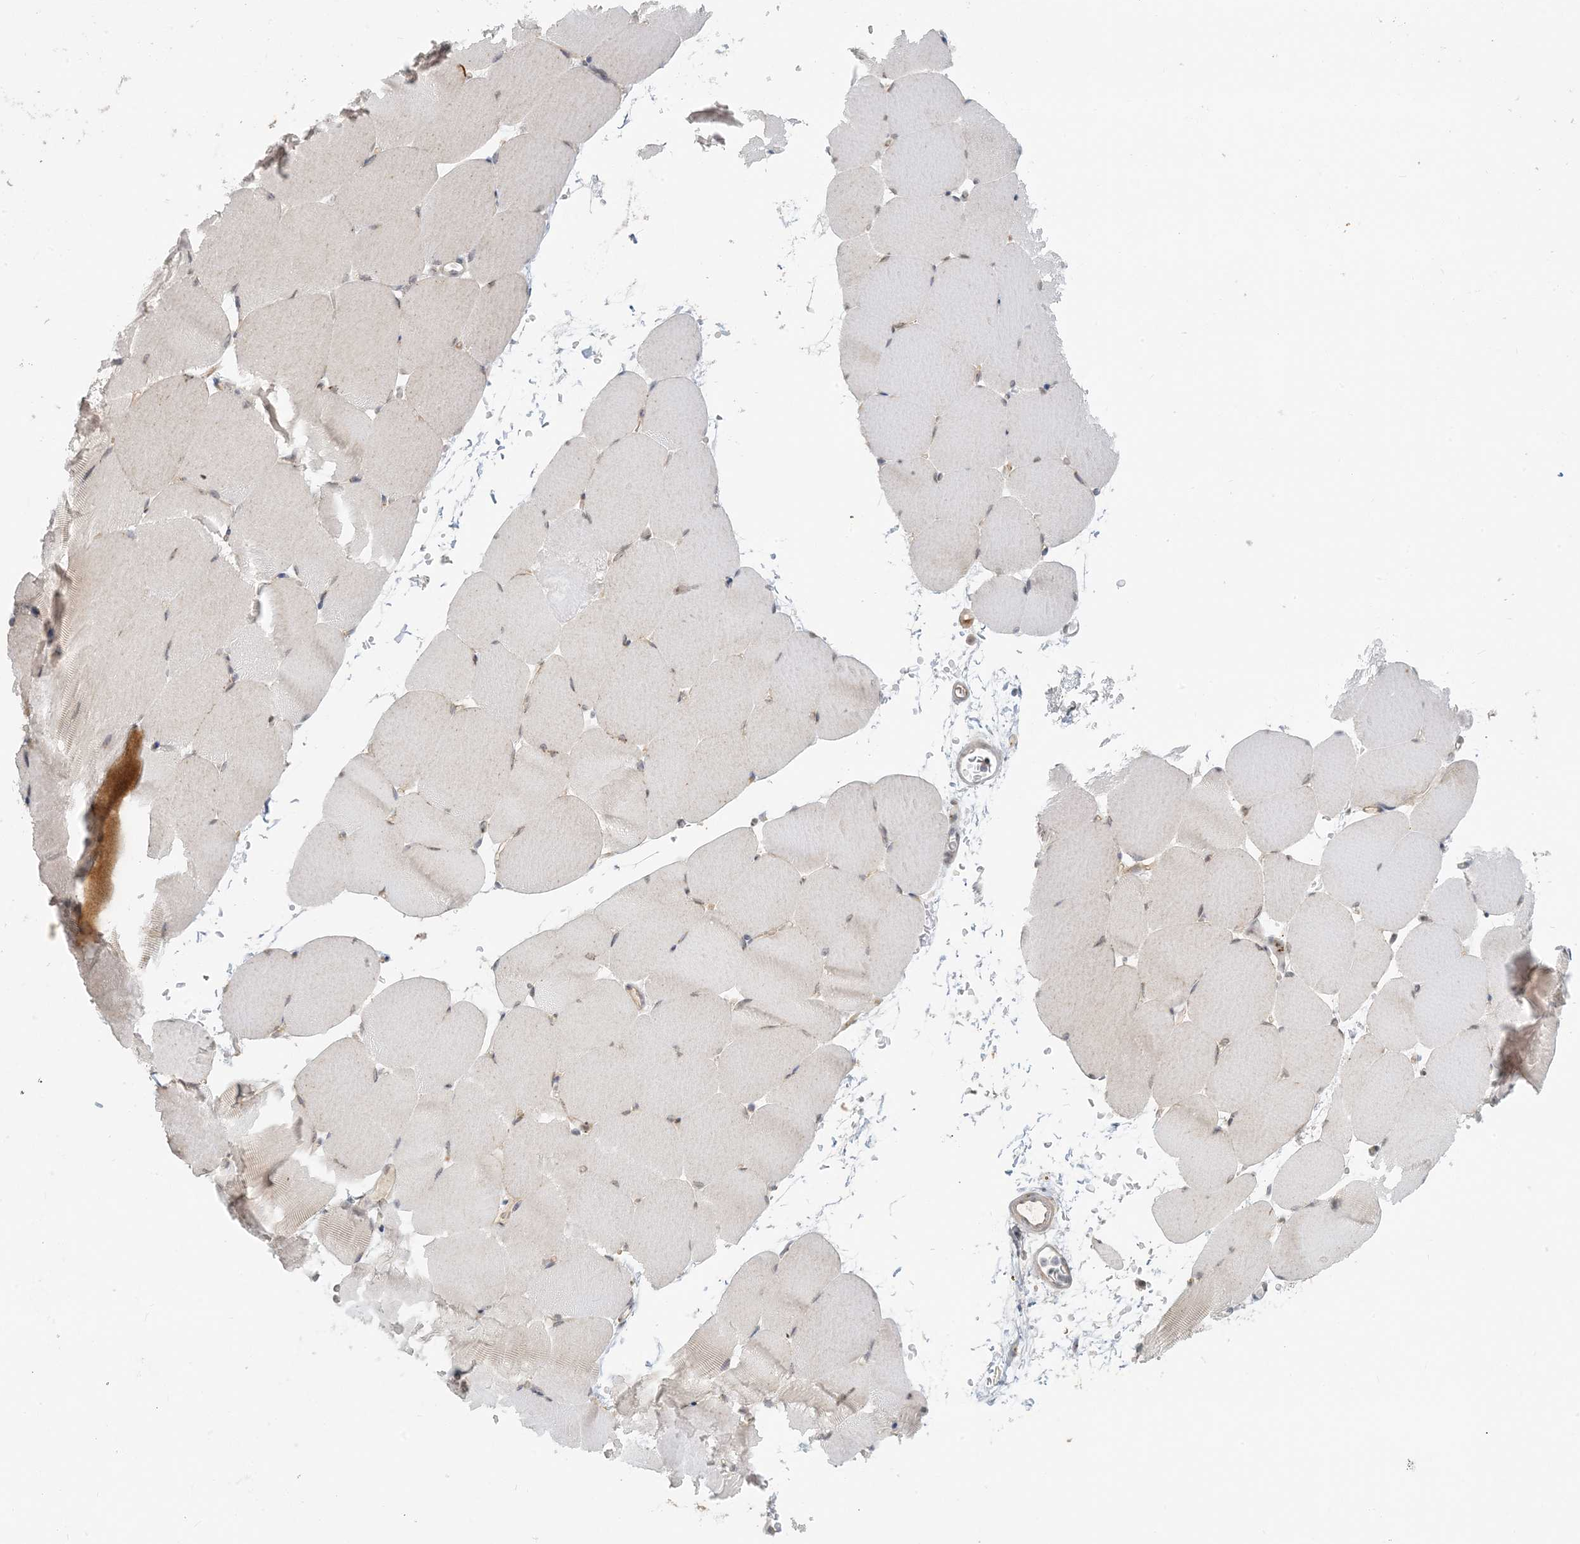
{"staining": {"intensity": "negative", "quantity": "none", "location": "none"}, "tissue": "skeletal muscle", "cell_type": "Myocytes", "image_type": "normal", "snomed": [{"axis": "morphology", "description": "Normal tissue, NOS"}, {"axis": "topography", "description": "Skeletal muscle"}, {"axis": "topography", "description": "Parathyroid gland"}], "caption": "Protein analysis of normal skeletal muscle reveals no significant expression in myocytes. Nuclei are stained in blue.", "gene": "ZCCHC4", "patient": {"sex": "female", "age": 37}}